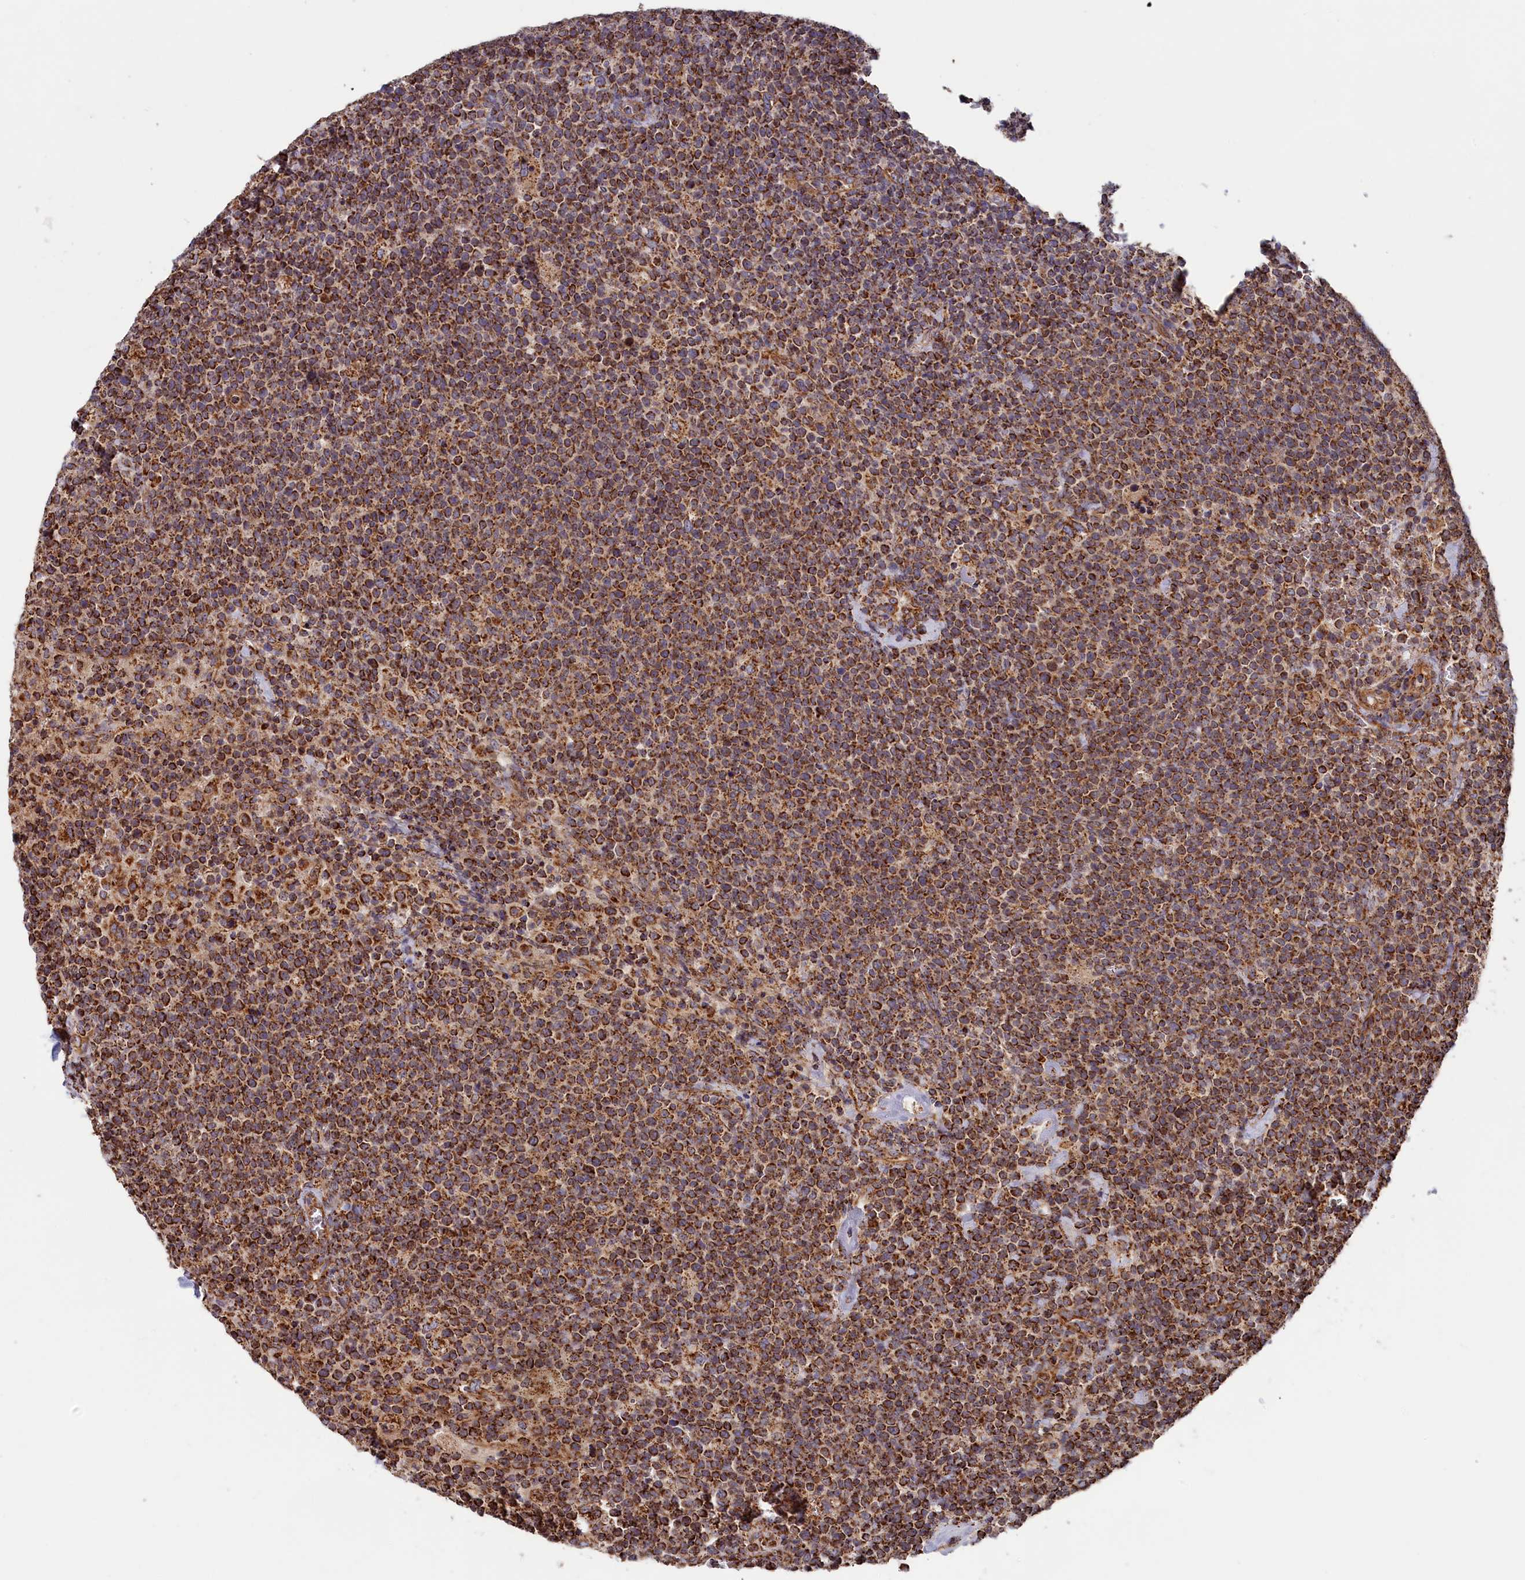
{"staining": {"intensity": "strong", "quantity": ">75%", "location": "cytoplasmic/membranous"}, "tissue": "lymphoma", "cell_type": "Tumor cells", "image_type": "cancer", "snomed": [{"axis": "morphology", "description": "Malignant lymphoma, non-Hodgkin's type, High grade"}, {"axis": "topography", "description": "Lymph node"}], "caption": "Tumor cells demonstrate high levels of strong cytoplasmic/membranous expression in about >75% of cells in lymphoma. The staining was performed using DAB (3,3'-diaminobenzidine), with brown indicating positive protein expression. Nuclei are stained blue with hematoxylin.", "gene": "MACROD1", "patient": {"sex": "male", "age": 61}}